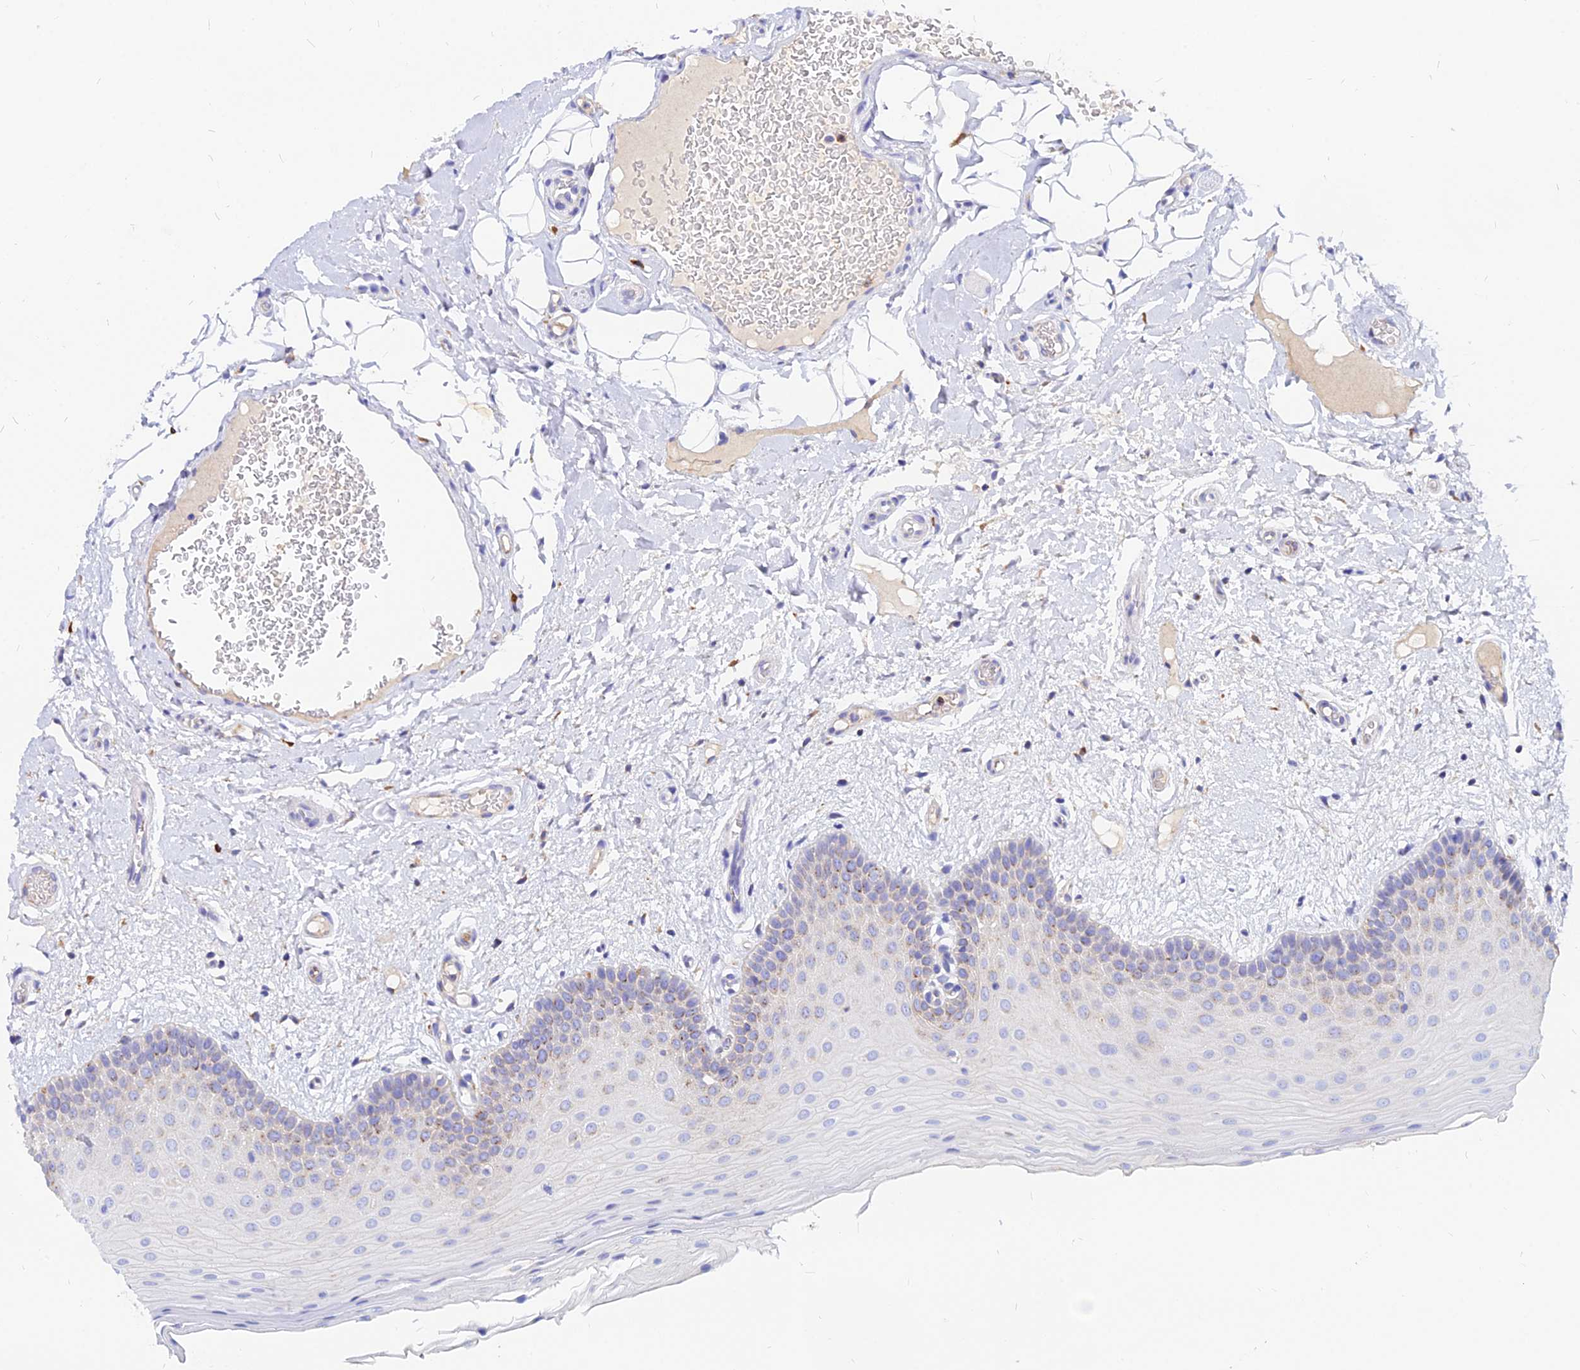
{"staining": {"intensity": "weak", "quantity": "25%-75%", "location": "cytoplasmic/membranous"}, "tissue": "oral mucosa", "cell_type": "Squamous epithelial cells", "image_type": "normal", "snomed": [{"axis": "morphology", "description": "Normal tissue, NOS"}, {"axis": "topography", "description": "Oral tissue"}, {"axis": "topography", "description": "Tounge, NOS"}], "caption": "Immunohistochemical staining of normal oral mucosa reveals low levels of weak cytoplasmic/membranous expression in about 25%-75% of squamous epithelial cells.", "gene": "AGTRAP", "patient": {"sex": "male", "age": 47}}